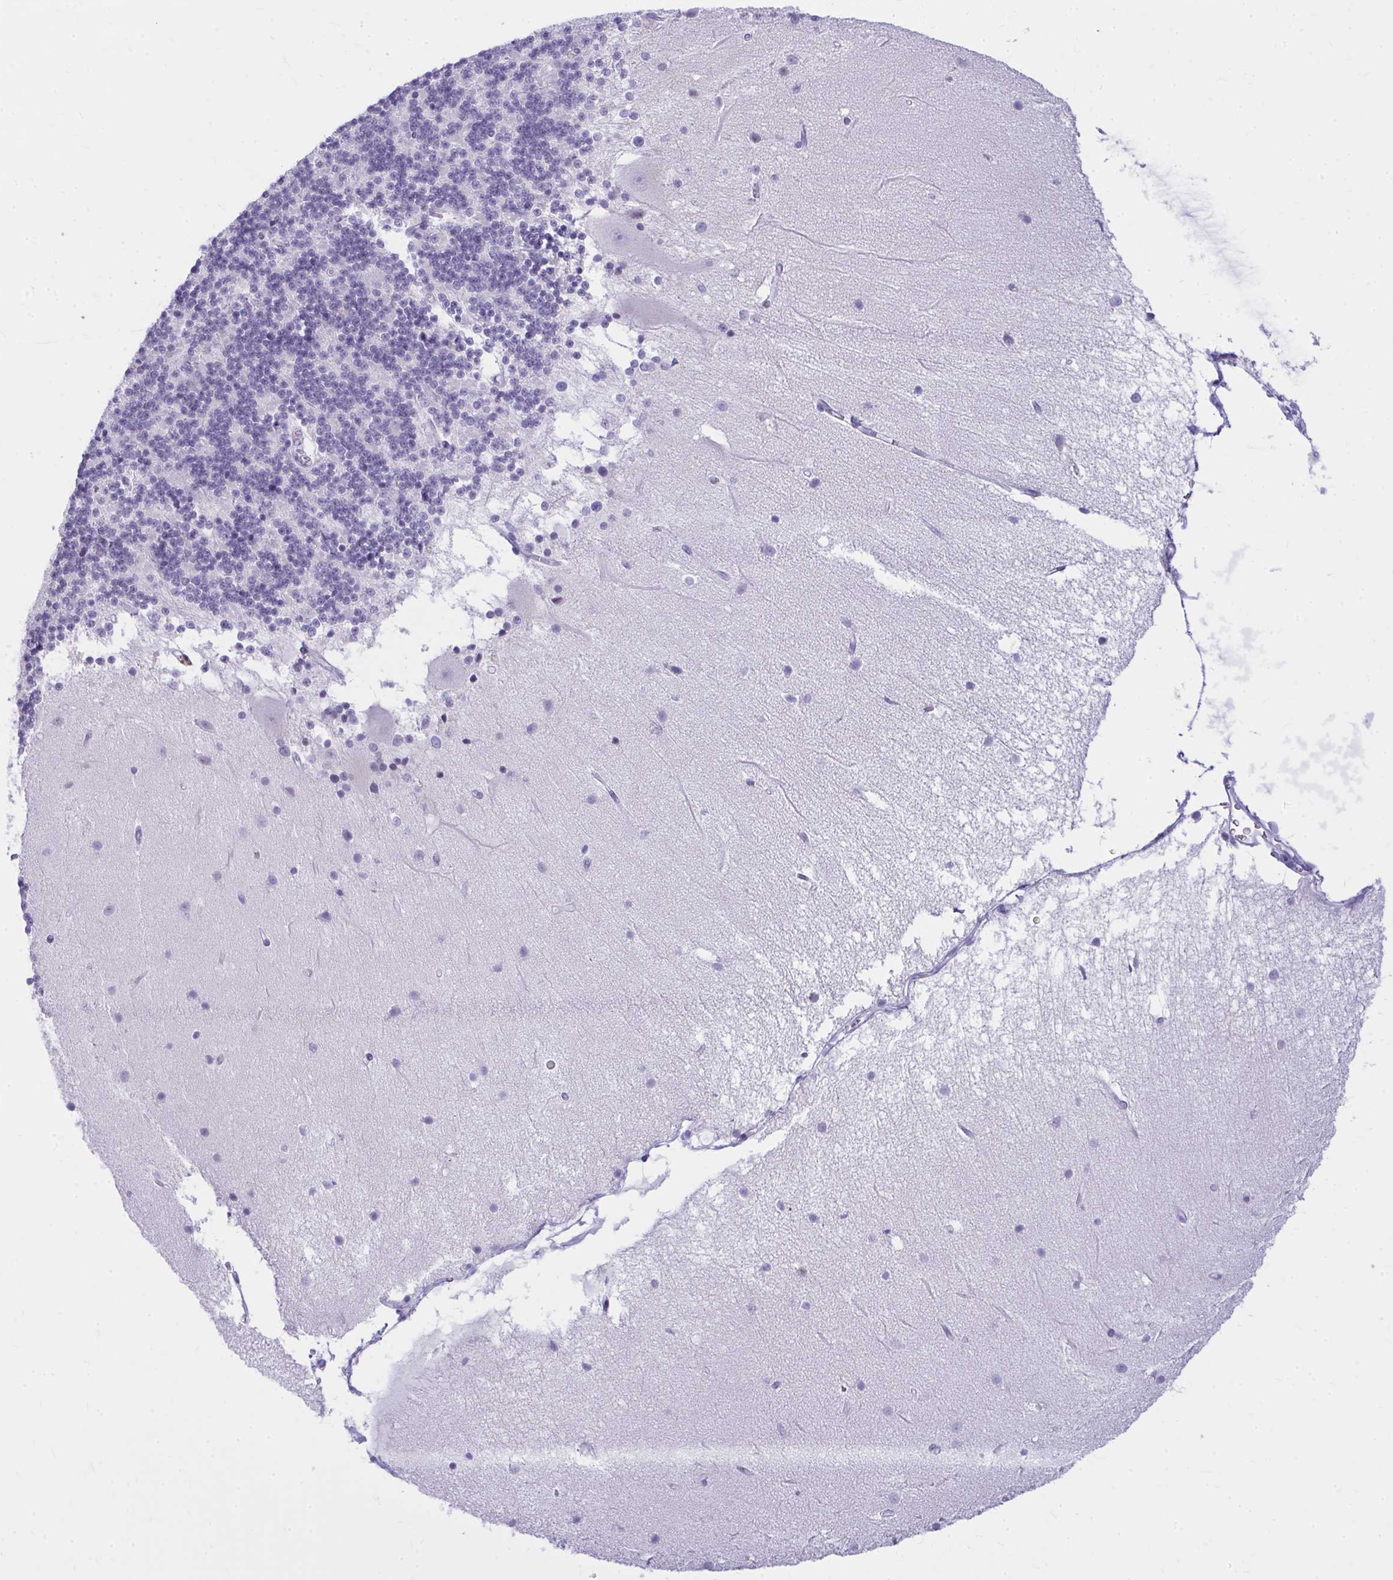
{"staining": {"intensity": "negative", "quantity": "none", "location": "none"}, "tissue": "cerebellum", "cell_type": "Cells in granular layer", "image_type": "normal", "snomed": [{"axis": "morphology", "description": "Normal tissue, NOS"}, {"axis": "topography", "description": "Cerebellum"}], "caption": "A histopathology image of human cerebellum is negative for staining in cells in granular layer. (DAB immunohistochemistry (IHC) visualized using brightfield microscopy, high magnification).", "gene": "OR5F1", "patient": {"sex": "female", "age": 54}}